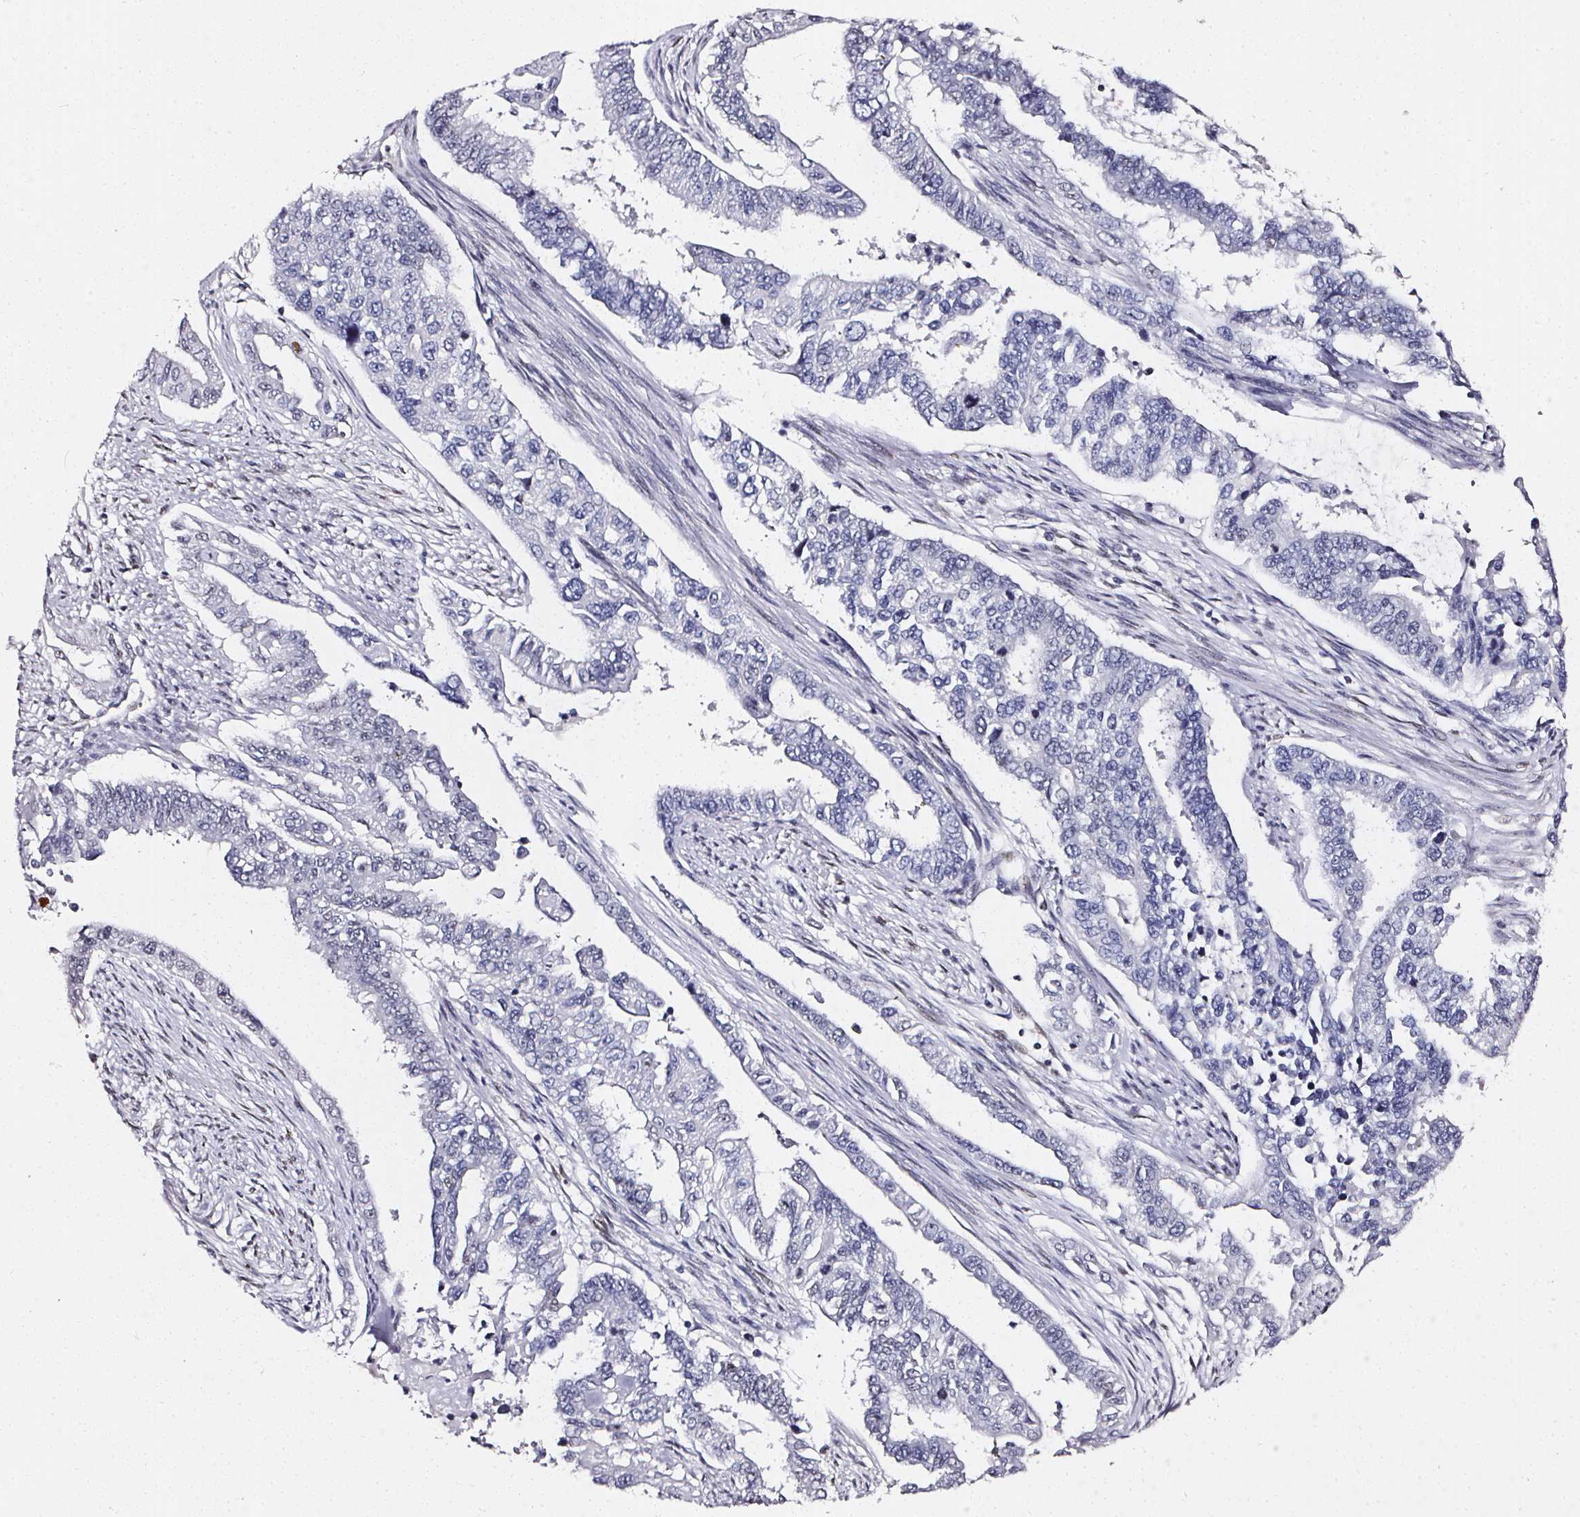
{"staining": {"intensity": "negative", "quantity": "none", "location": "none"}, "tissue": "endometrial cancer", "cell_type": "Tumor cells", "image_type": "cancer", "snomed": [{"axis": "morphology", "description": "Adenocarcinoma, NOS"}, {"axis": "topography", "description": "Uterus"}], "caption": "This is an IHC histopathology image of endometrial cancer (adenocarcinoma). There is no positivity in tumor cells.", "gene": "GP6", "patient": {"sex": "female", "age": 59}}